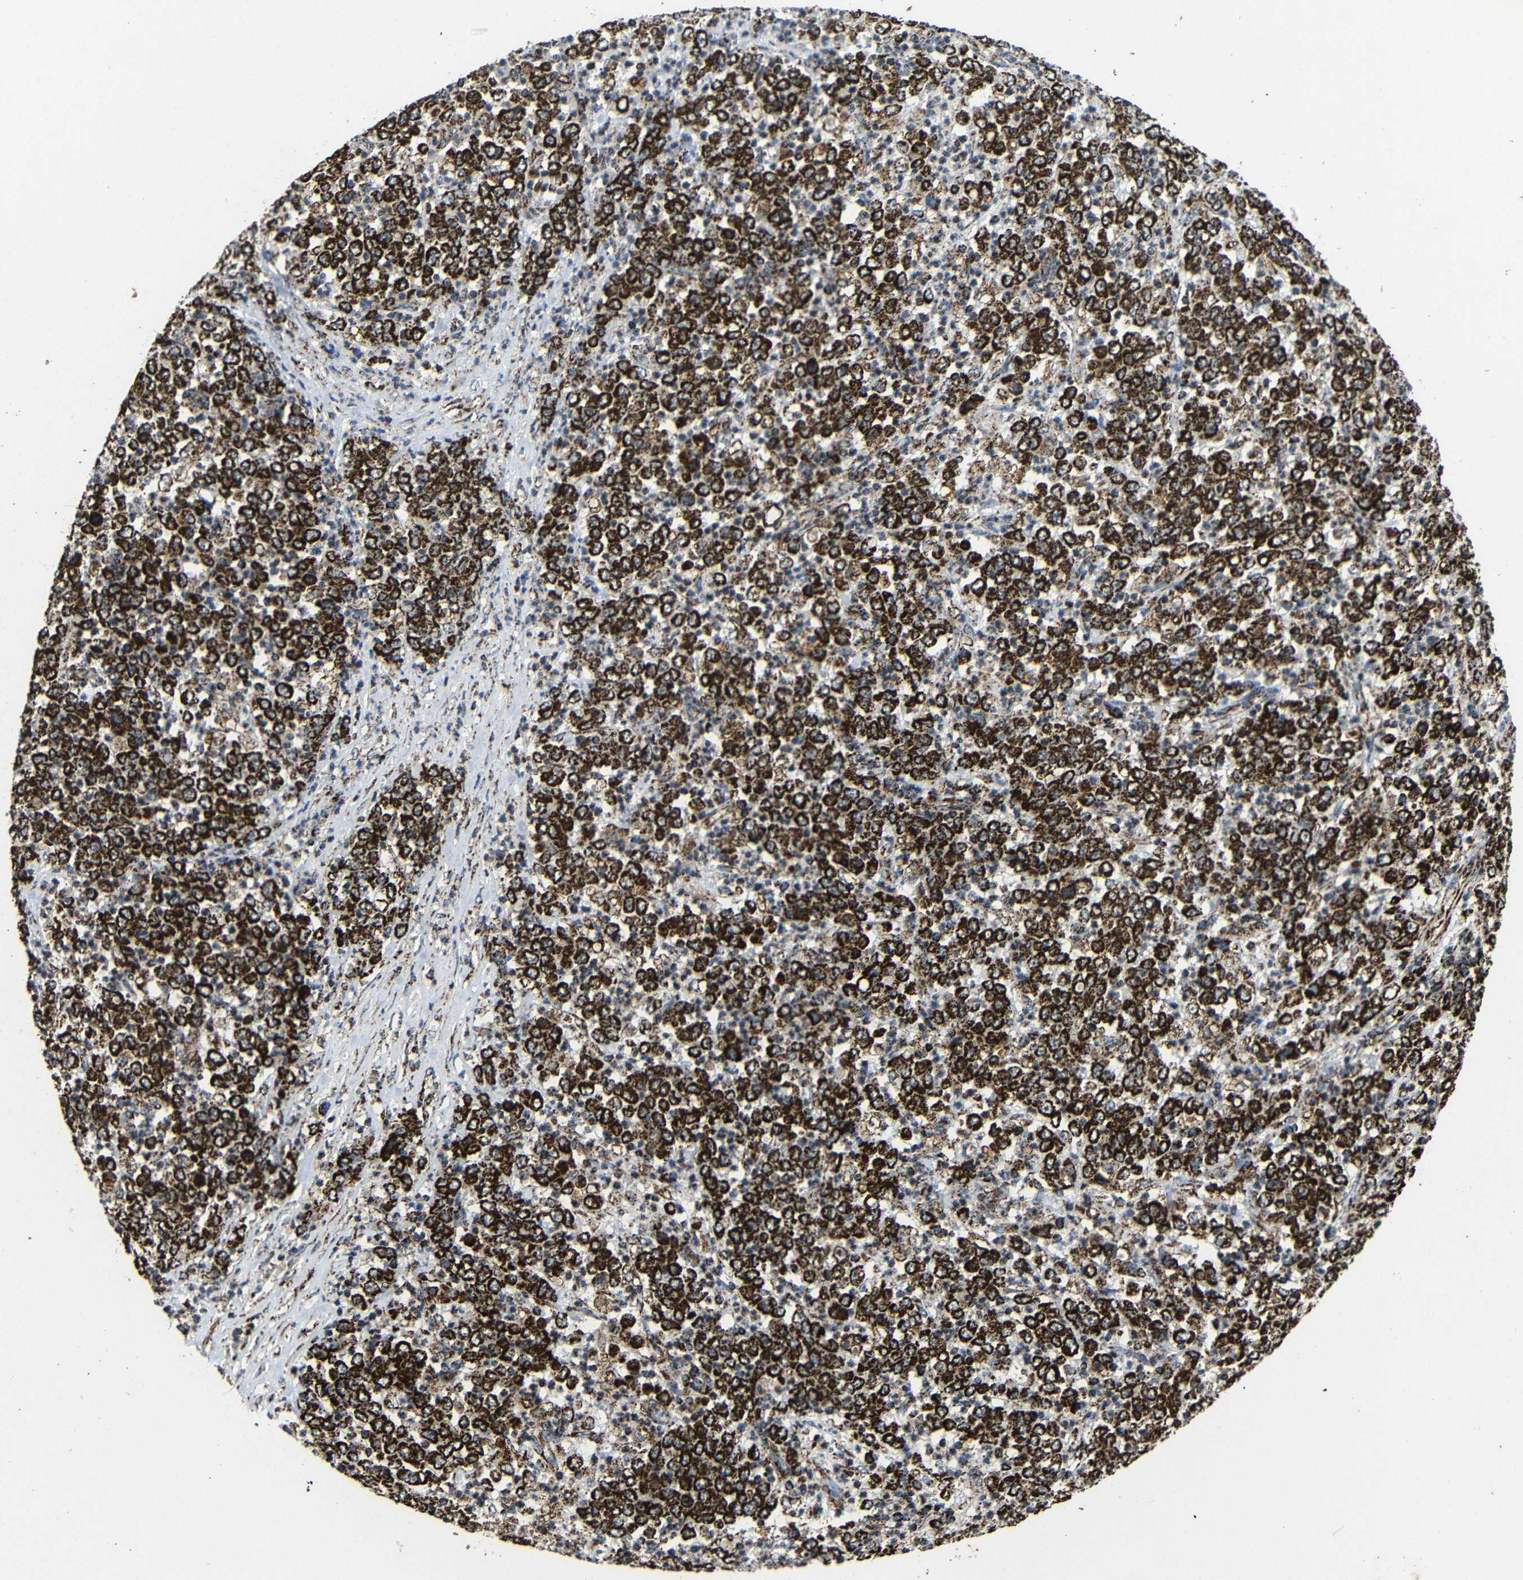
{"staining": {"intensity": "strong", "quantity": ">75%", "location": "cytoplasmic/membranous"}, "tissue": "stomach cancer", "cell_type": "Tumor cells", "image_type": "cancer", "snomed": [{"axis": "morphology", "description": "Adenocarcinoma, NOS"}, {"axis": "topography", "description": "Stomach, lower"}], "caption": "Stomach cancer (adenocarcinoma) stained for a protein shows strong cytoplasmic/membranous positivity in tumor cells.", "gene": "ATP5F1A", "patient": {"sex": "female", "age": 71}}